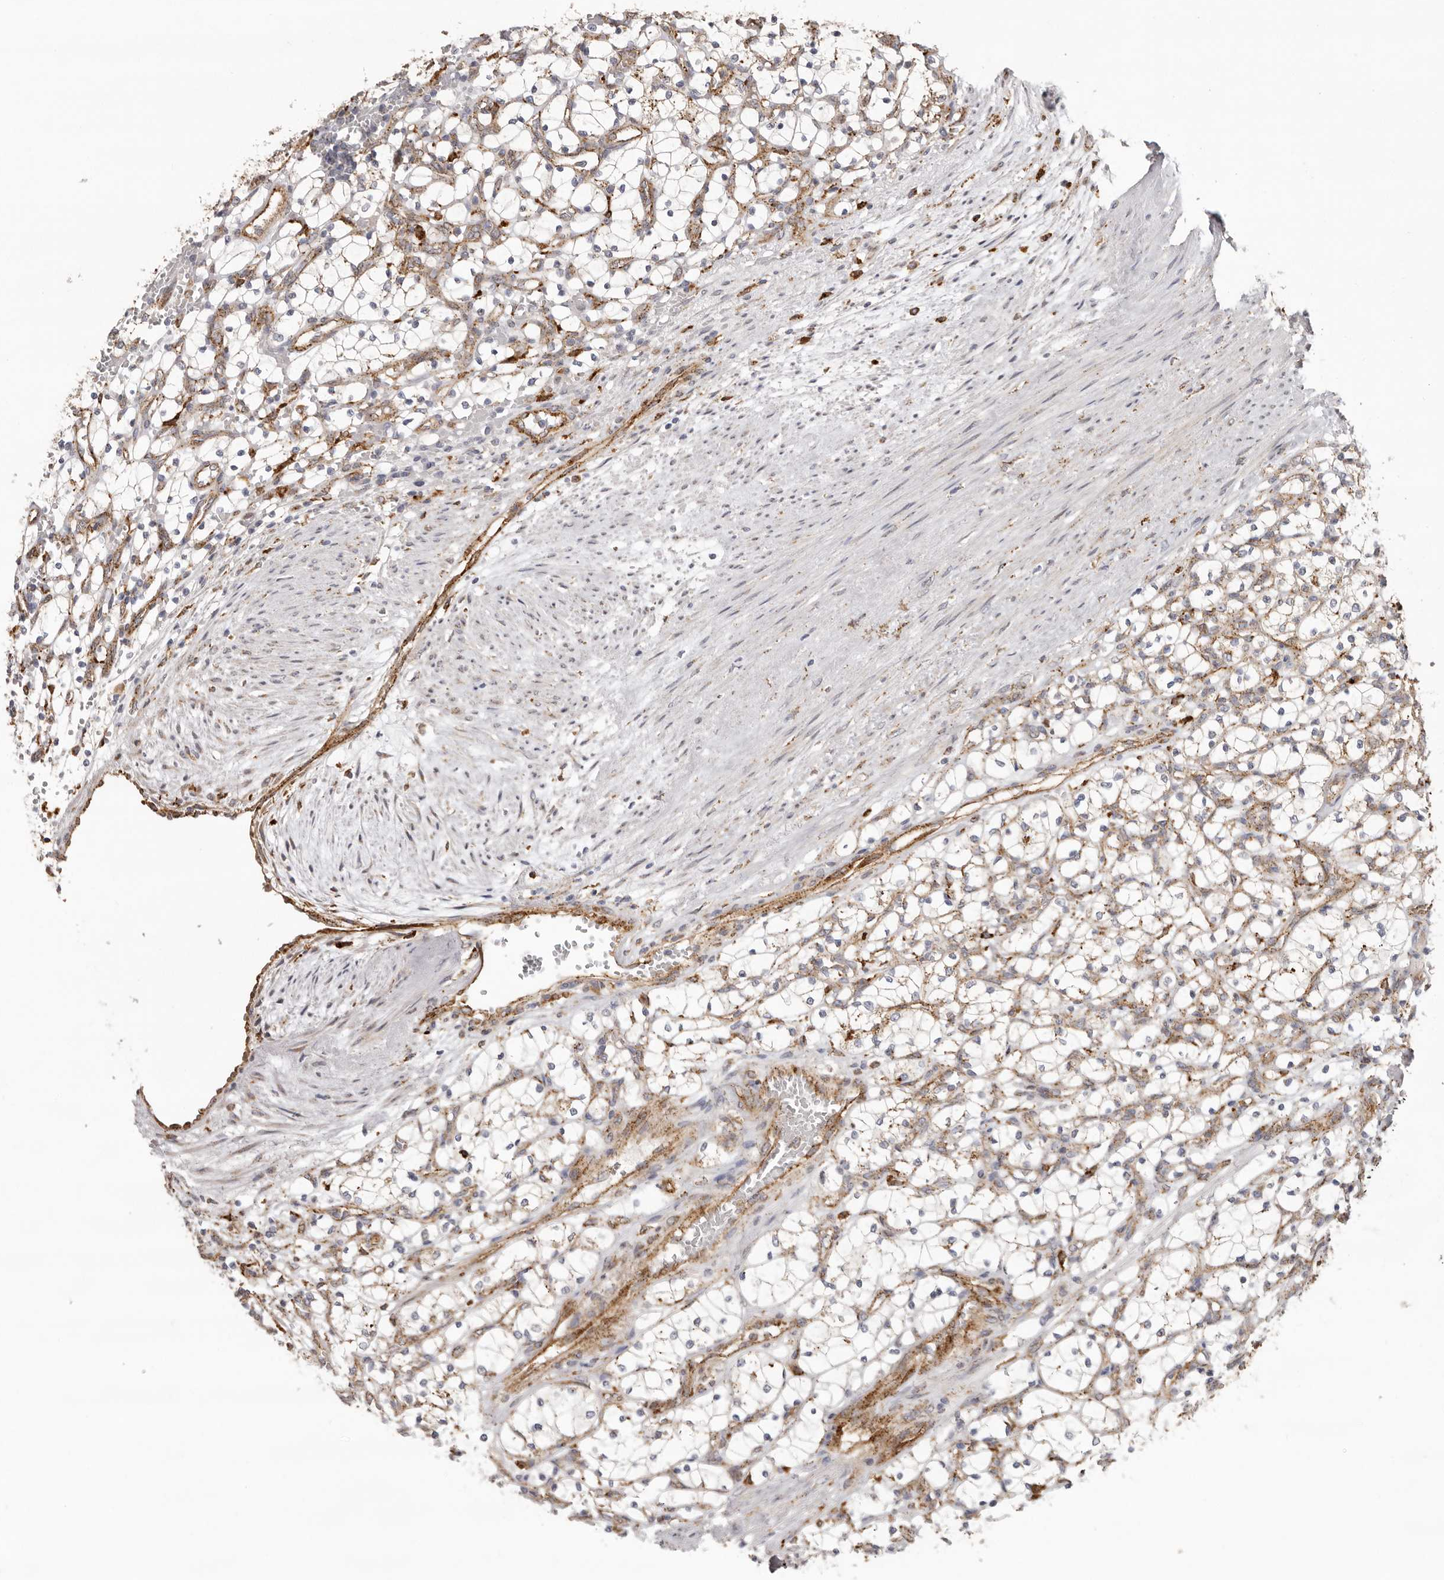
{"staining": {"intensity": "negative", "quantity": "none", "location": "none"}, "tissue": "renal cancer", "cell_type": "Tumor cells", "image_type": "cancer", "snomed": [{"axis": "morphology", "description": "Adenocarcinoma, NOS"}, {"axis": "topography", "description": "Kidney"}], "caption": "DAB immunohistochemical staining of human renal cancer (adenocarcinoma) exhibits no significant expression in tumor cells. (Immunohistochemistry, brightfield microscopy, high magnification).", "gene": "GRN", "patient": {"sex": "female", "age": 69}}